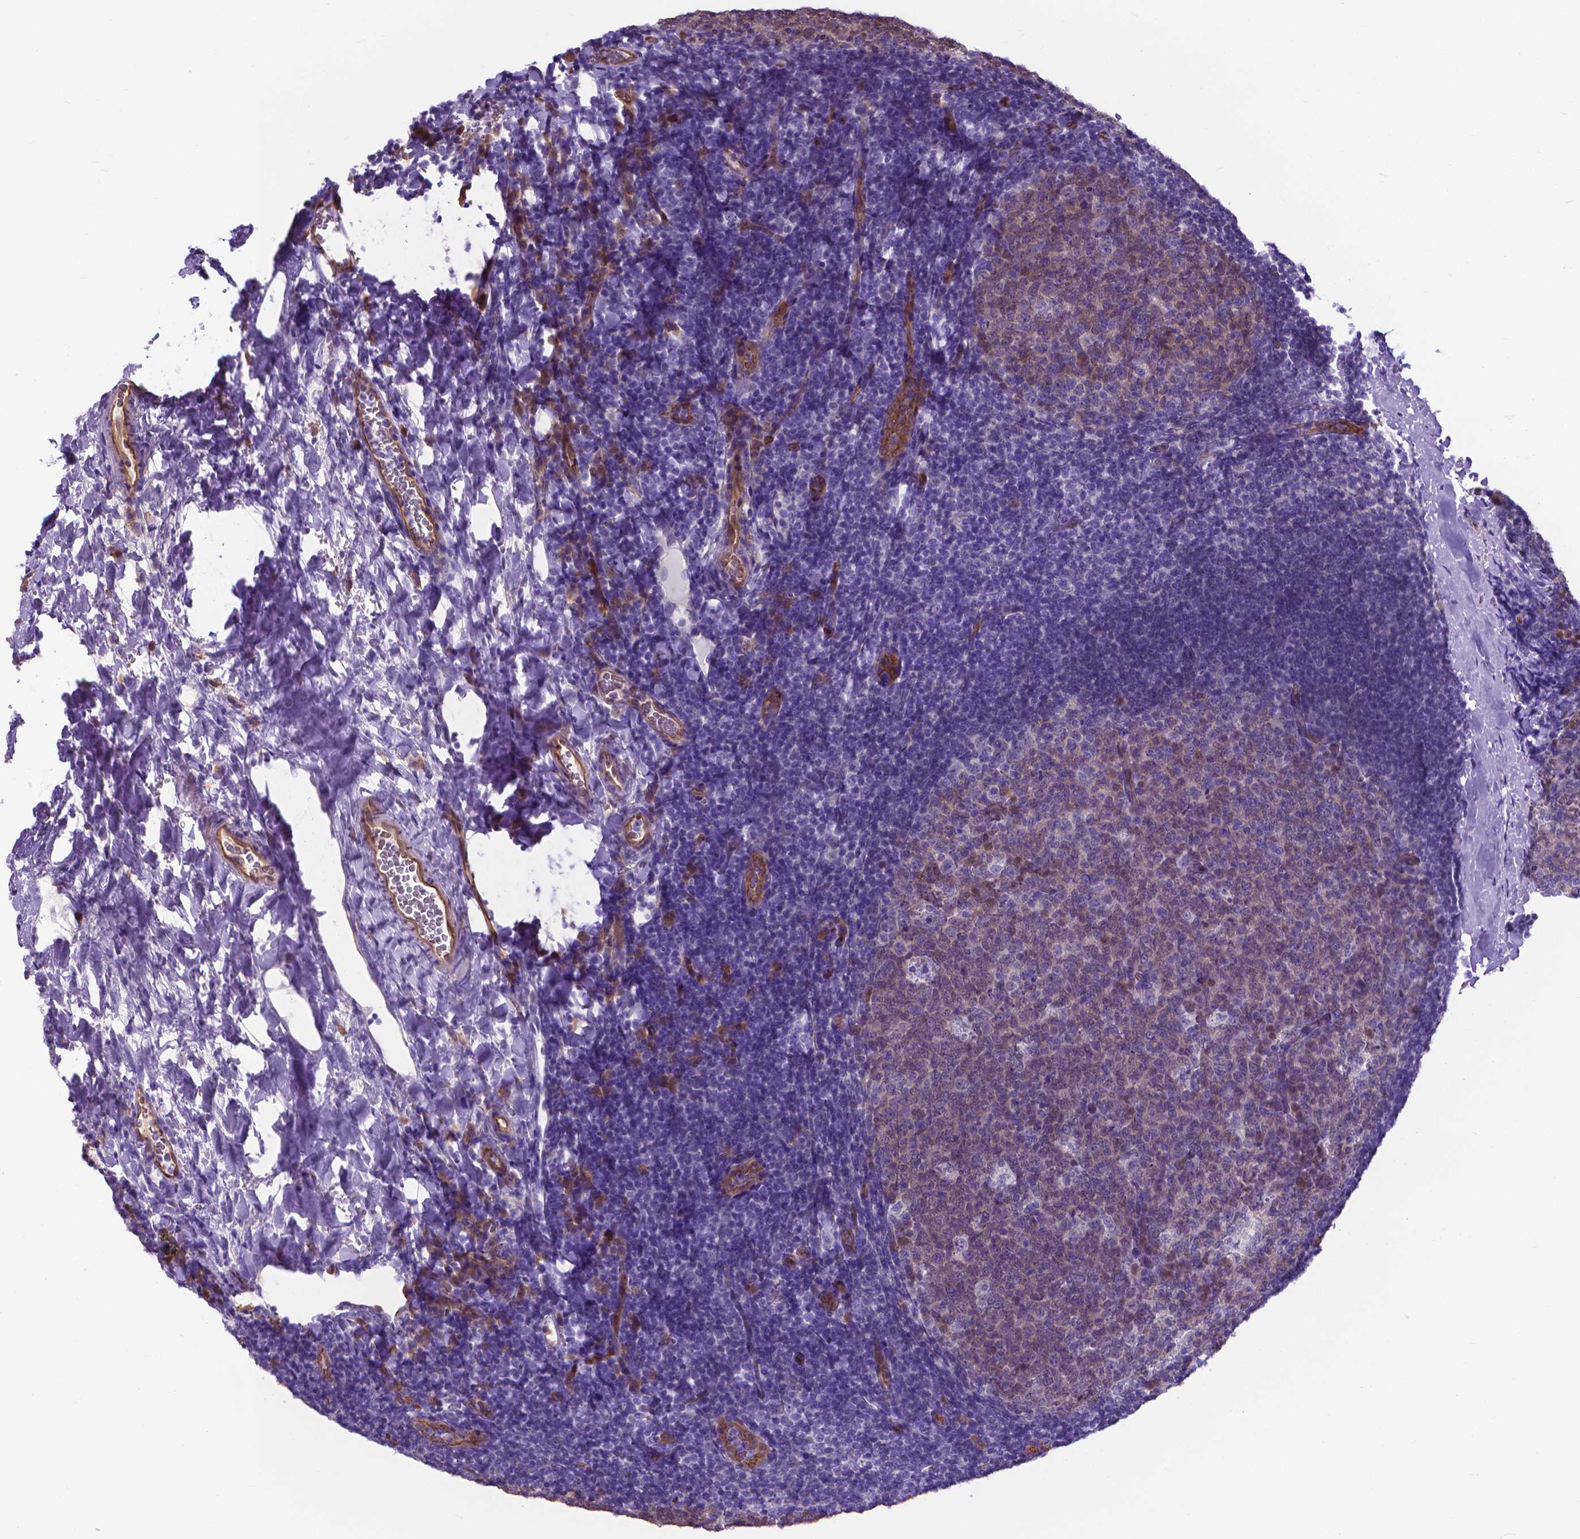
{"staining": {"intensity": "weak", "quantity": "25%-75%", "location": "cytoplasmic/membranous,nuclear"}, "tissue": "tonsil", "cell_type": "Germinal center cells", "image_type": "normal", "snomed": [{"axis": "morphology", "description": "Normal tissue, NOS"}, {"axis": "topography", "description": "Tonsil"}], "caption": "Germinal center cells reveal low levels of weak cytoplasmic/membranous,nuclear positivity in approximately 25%-75% of cells in normal tonsil. The staining was performed using DAB (3,3'-diaminobenzidine) to visualize the protein expression in brown, while the nuclei were stained in blue with hematoxylin (Magnification: 20x).", "gene": "CLIC4", "patient": {"sex": "male", "age": 17}}